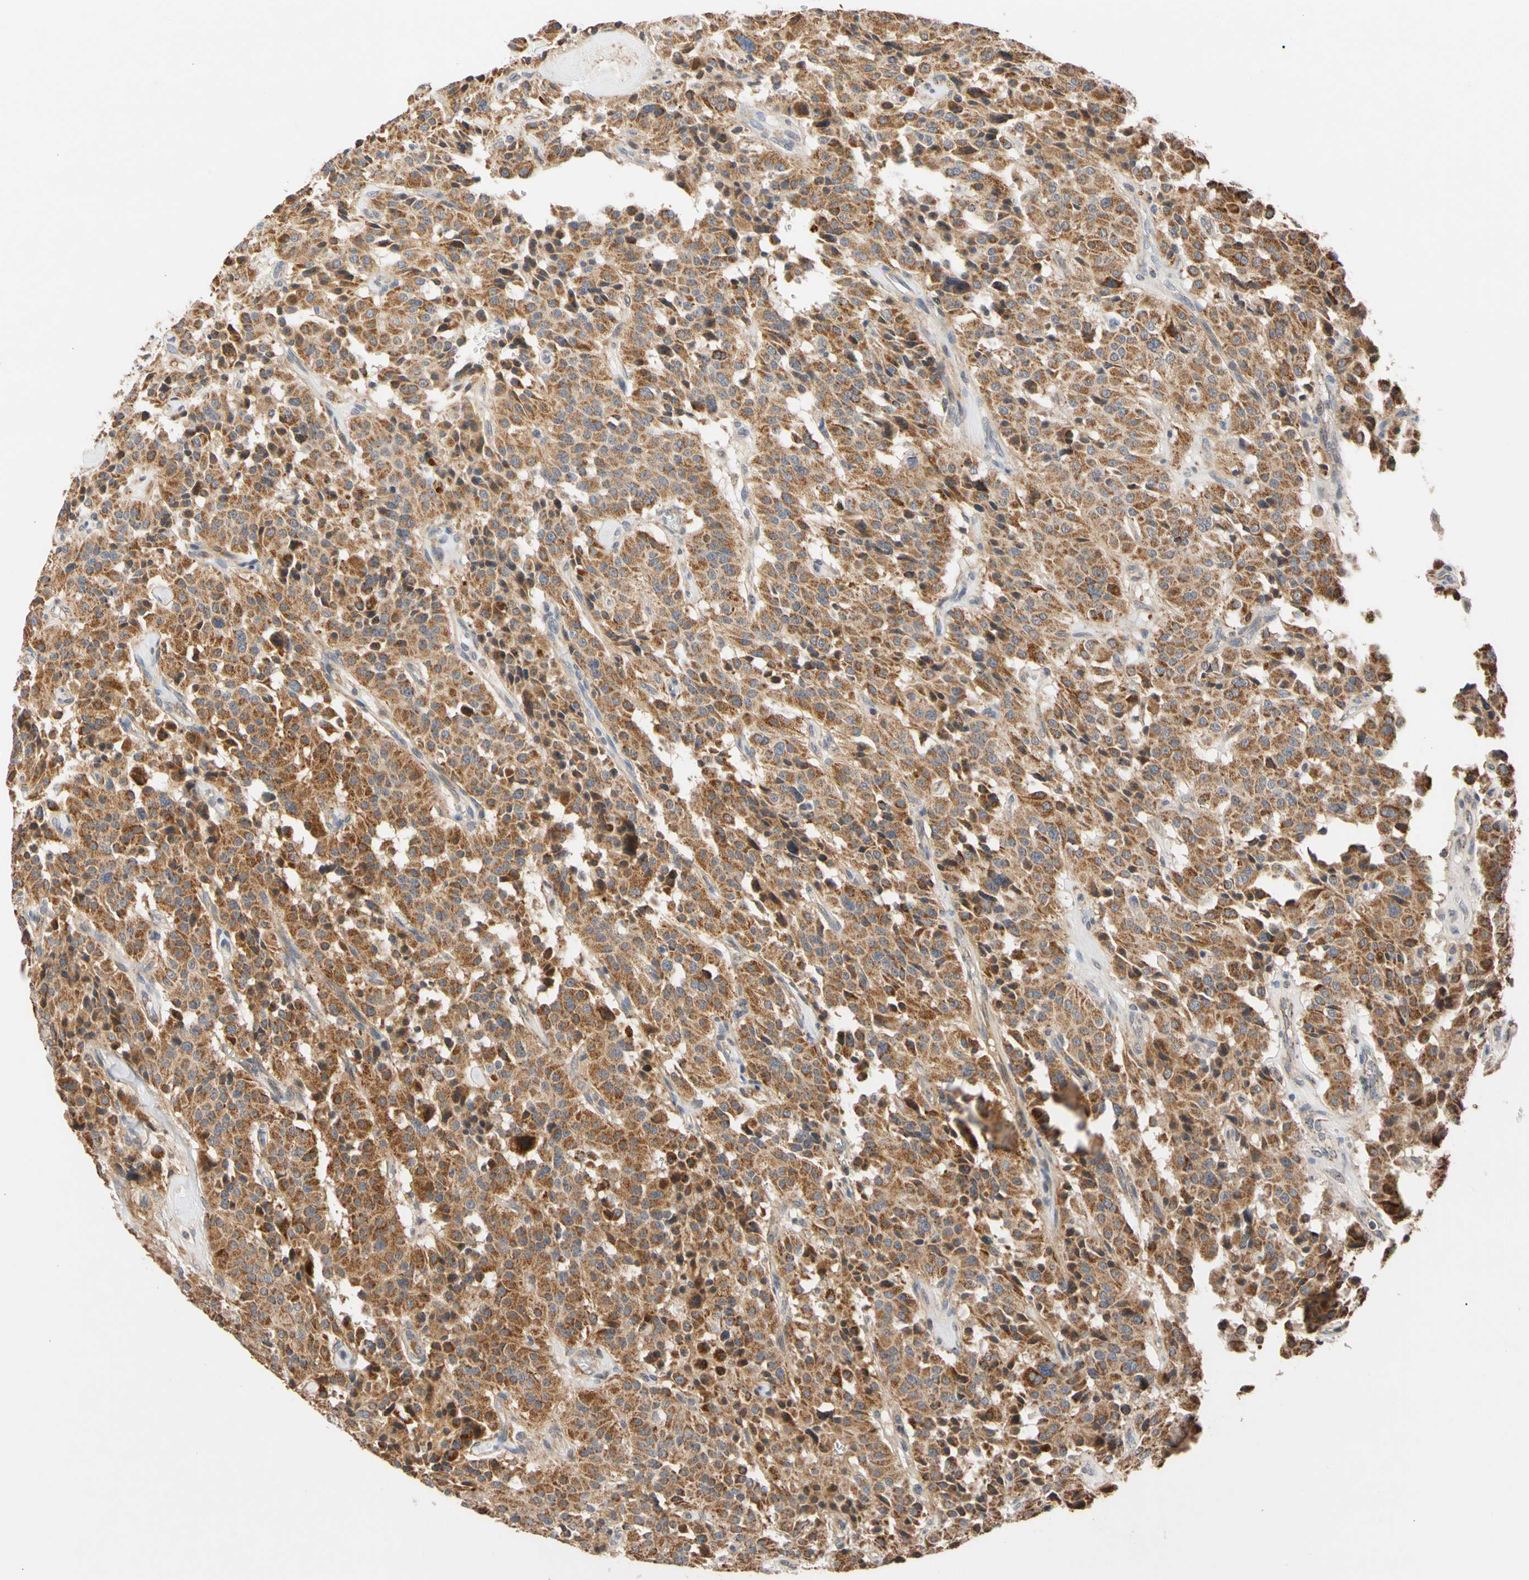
{"staining": {"intensity": "moderate", "quantity": ">75%", "location": "cytoplasmic/membranous"}, "tissue": "carcinoid", "cell_type": "Tumor cells", "image_type": "cancer", "snomed": [{"axis": "morphology", "description": "Carcinoid, malignant, NOS"}, {"axis": "topography", "description": "Lung"}], "caption": "Moderate cytoplasmic/membranous positivity for a protein is appreciated in approximately >75% of tumor cells of carcinoid using IHC.", "gene": "GPD2", "patient": {"sex": "male", "age": 30}}